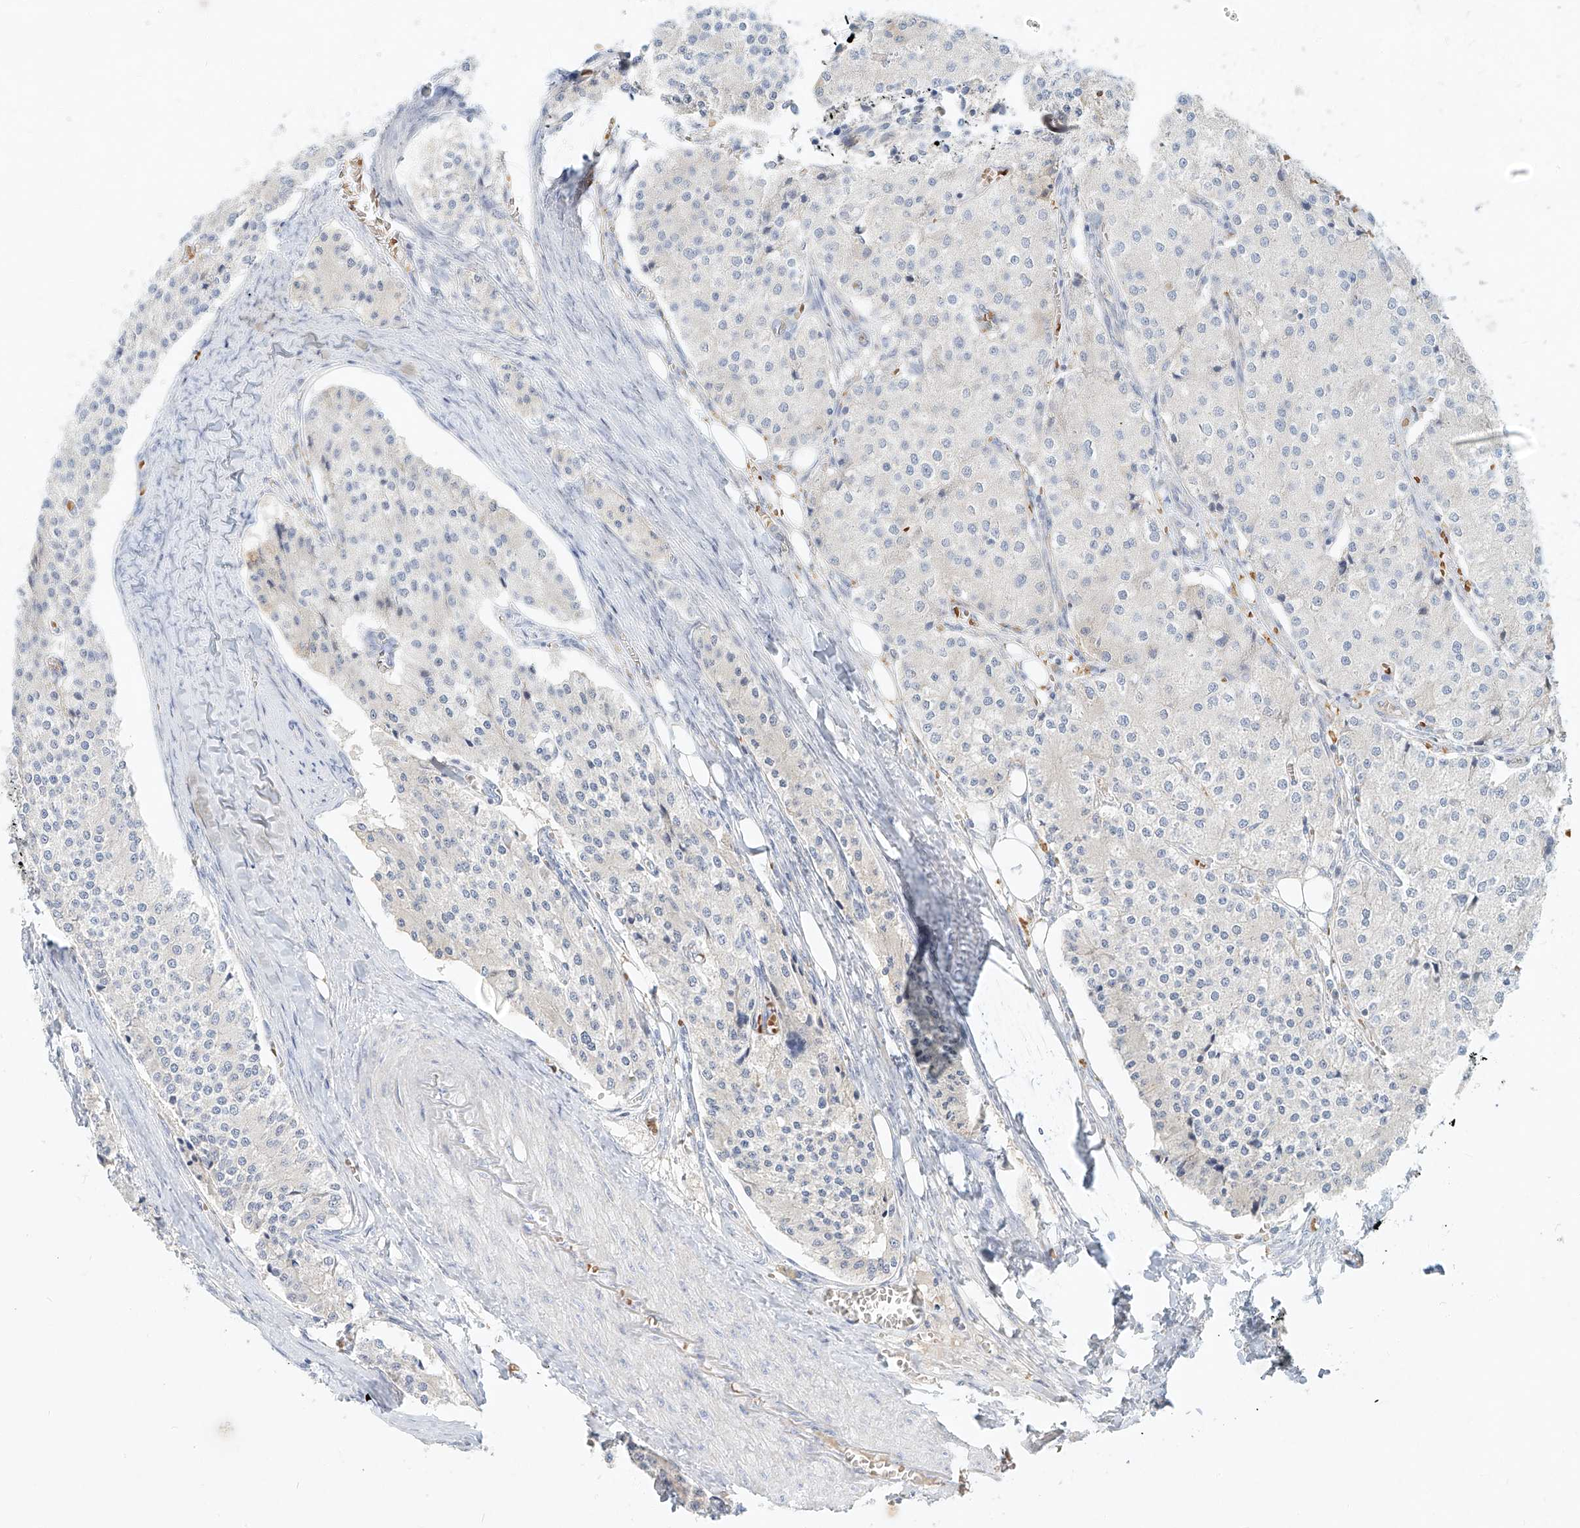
{"staining": {"intensity": "negative", "quantity": "none", "location": "none"}, "tissue": "carcinoid", "cell_type": "Tumor cells", "image_type": "cancer", "snomed": [{"axis": "morphology", "description": "Carcinoid, malignant, NOS"}, {"axis": "topography", "description": "Colon"}], "caption": "This histopathology image is of malignant carcinoid stained with IHC to label a protein in brown with the nuclei are counter-stained blue. There is no positivity in tumor cells.", "gene": "SYTL3", "patient": {"sex": "female", "age": 52}}